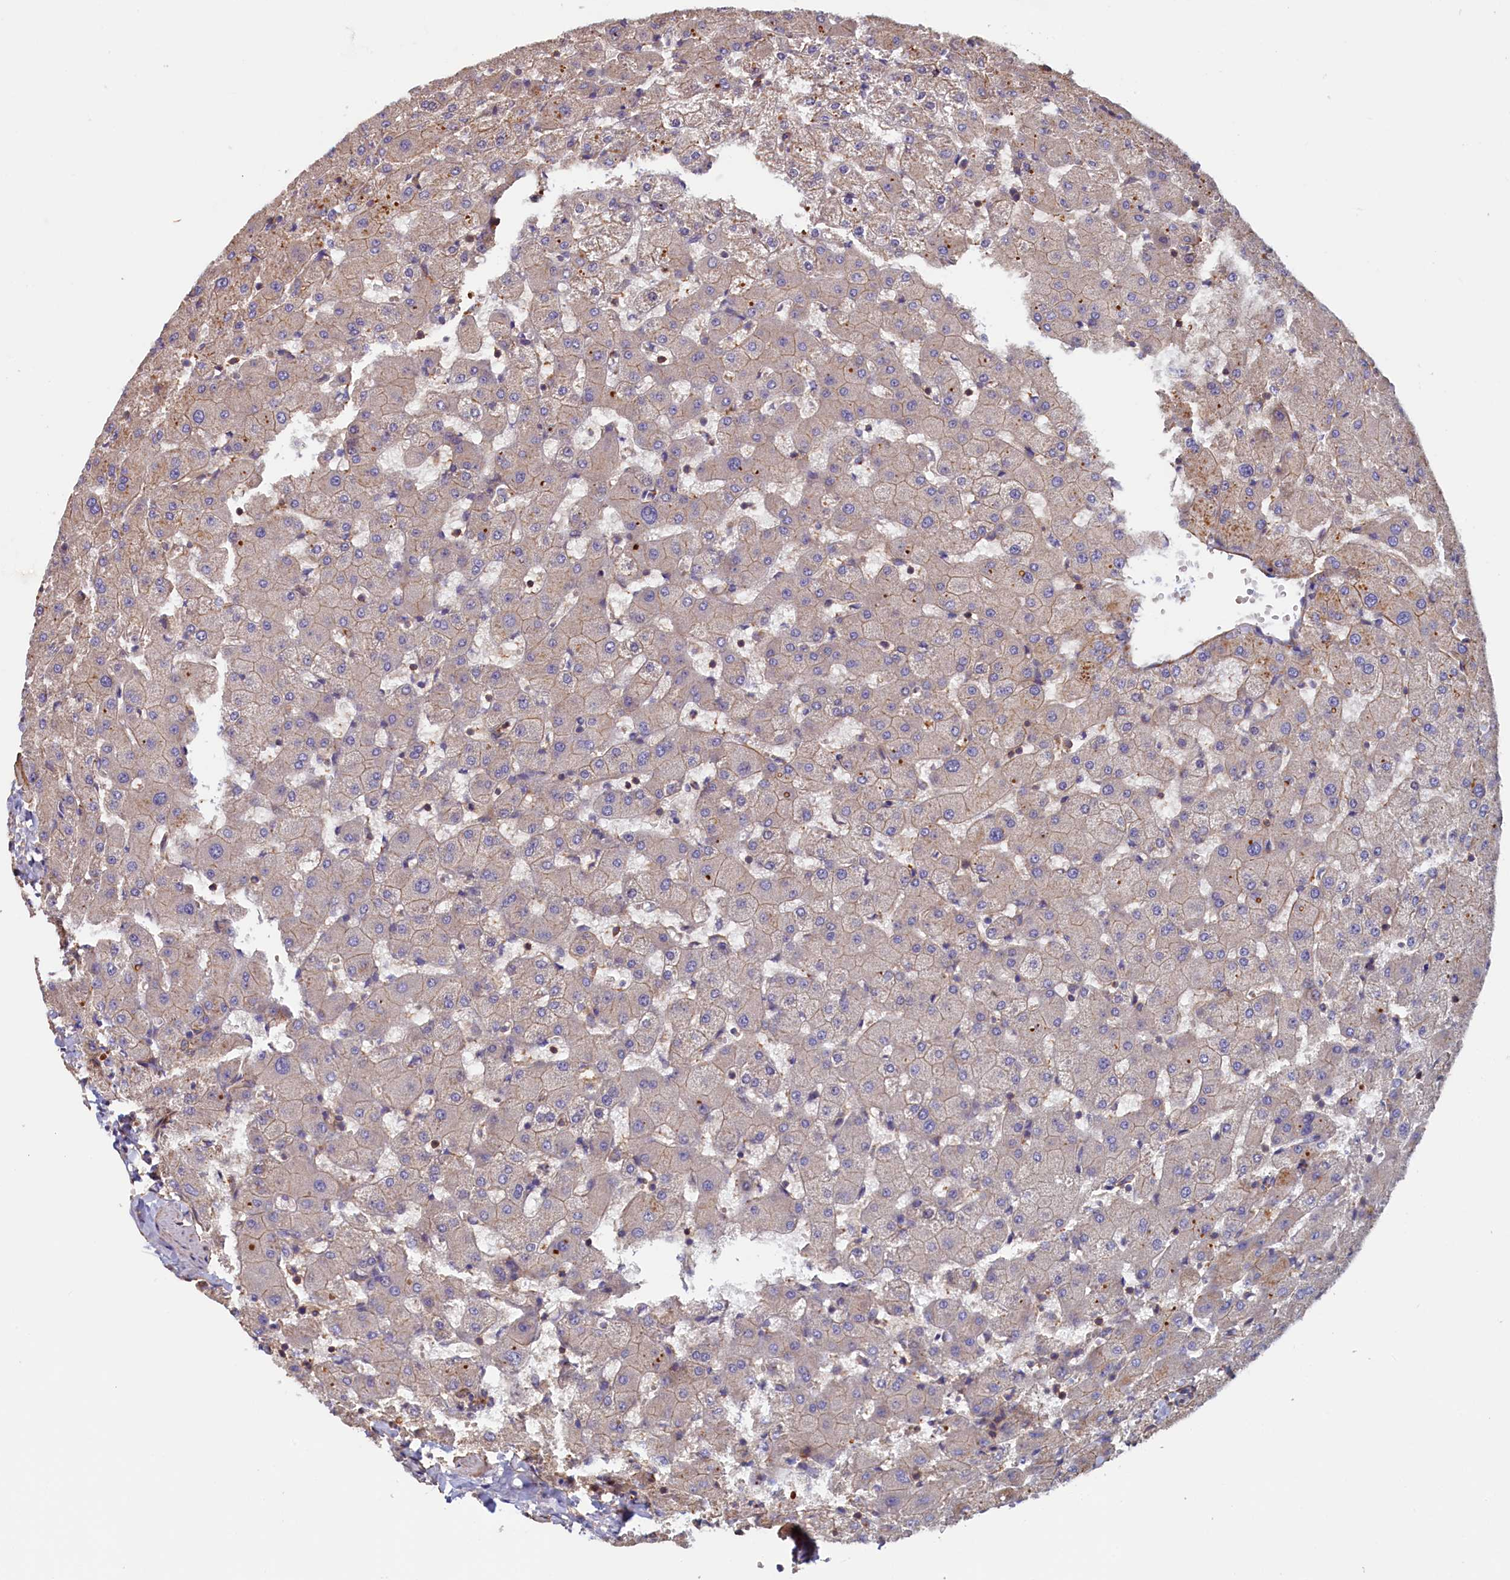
{"staining": {"intensity": "weak", "quantity": ">75%", "location": "cytoplasmic/membranous"}, "tissue": "liver", "cell_type": "Cholangiocytes", "image_type": "normal", "snomed": [{"axis": "morphology", "description": "Normal tissue, NOS"}, {"axis": "topography", "description": "Liver"}], "caption": "There is low levels of weak cytoplasmic/membranous staining in cholangiocytes of normal liver, as demonstrated by immunohistochemical staining (brown color).", "gene": "DUOXA1", "patient": {"sex": "female", "age": 63}}